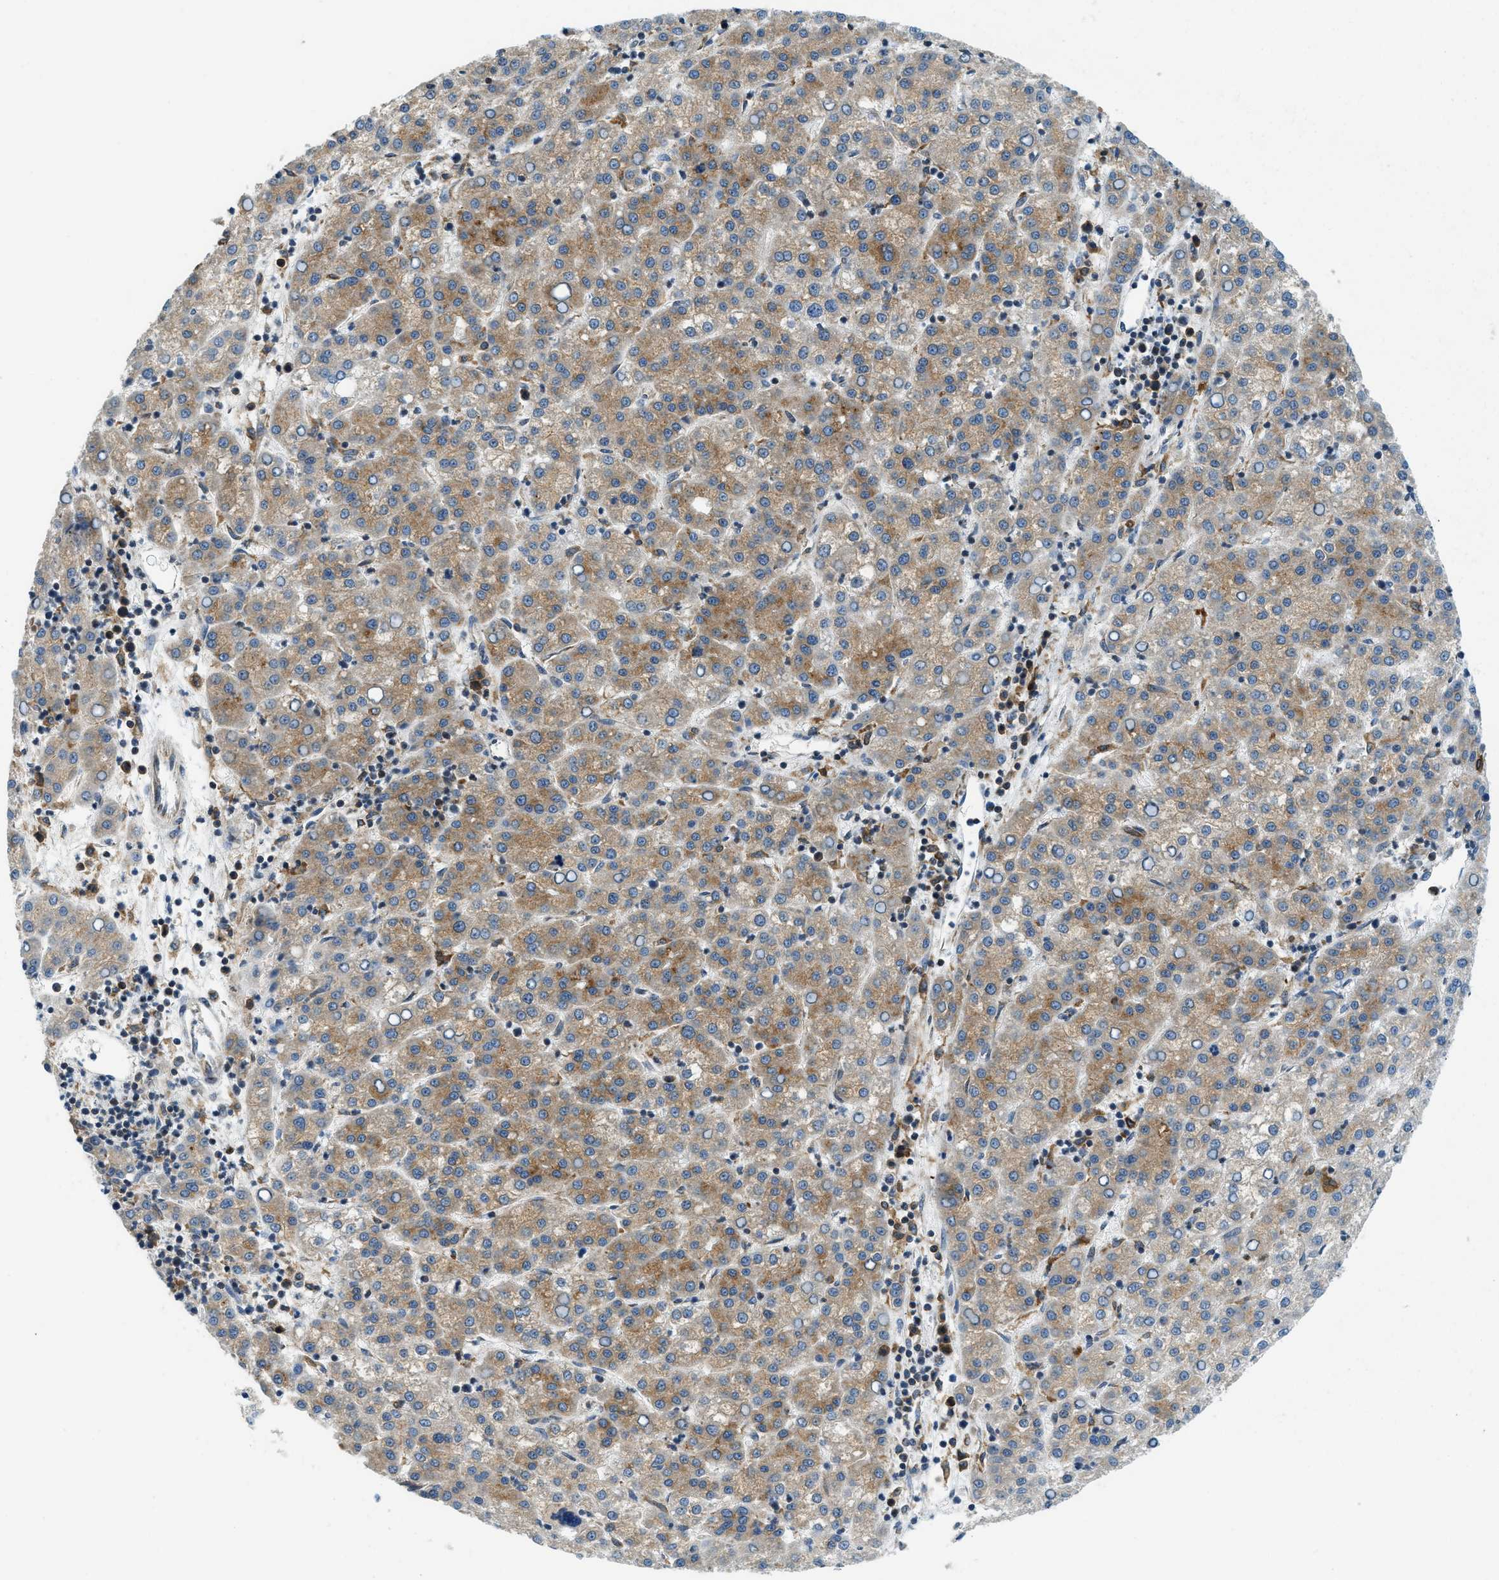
{"staining": {"intensity": "moderate", "quantity": ">75%", "location": "cytoplasmic/membranous"}, "tissue": "liver cancer", "cell_type": "Tumor cells", "image_type": "cancer", "snomed": [{"axis": "morphology", "description": "Carcinoma, Hepatocellular, NOS"}, {"axis": "topography", "description": "Liver"}], "caption": "Human liver cancer stained for a protein (brown) exhibits moderate cytoplasmic/membranous positive expression in about >75% of tumor cells.", "gene": "BCAP31", "patient": {"sex": "female", "age": 58}}